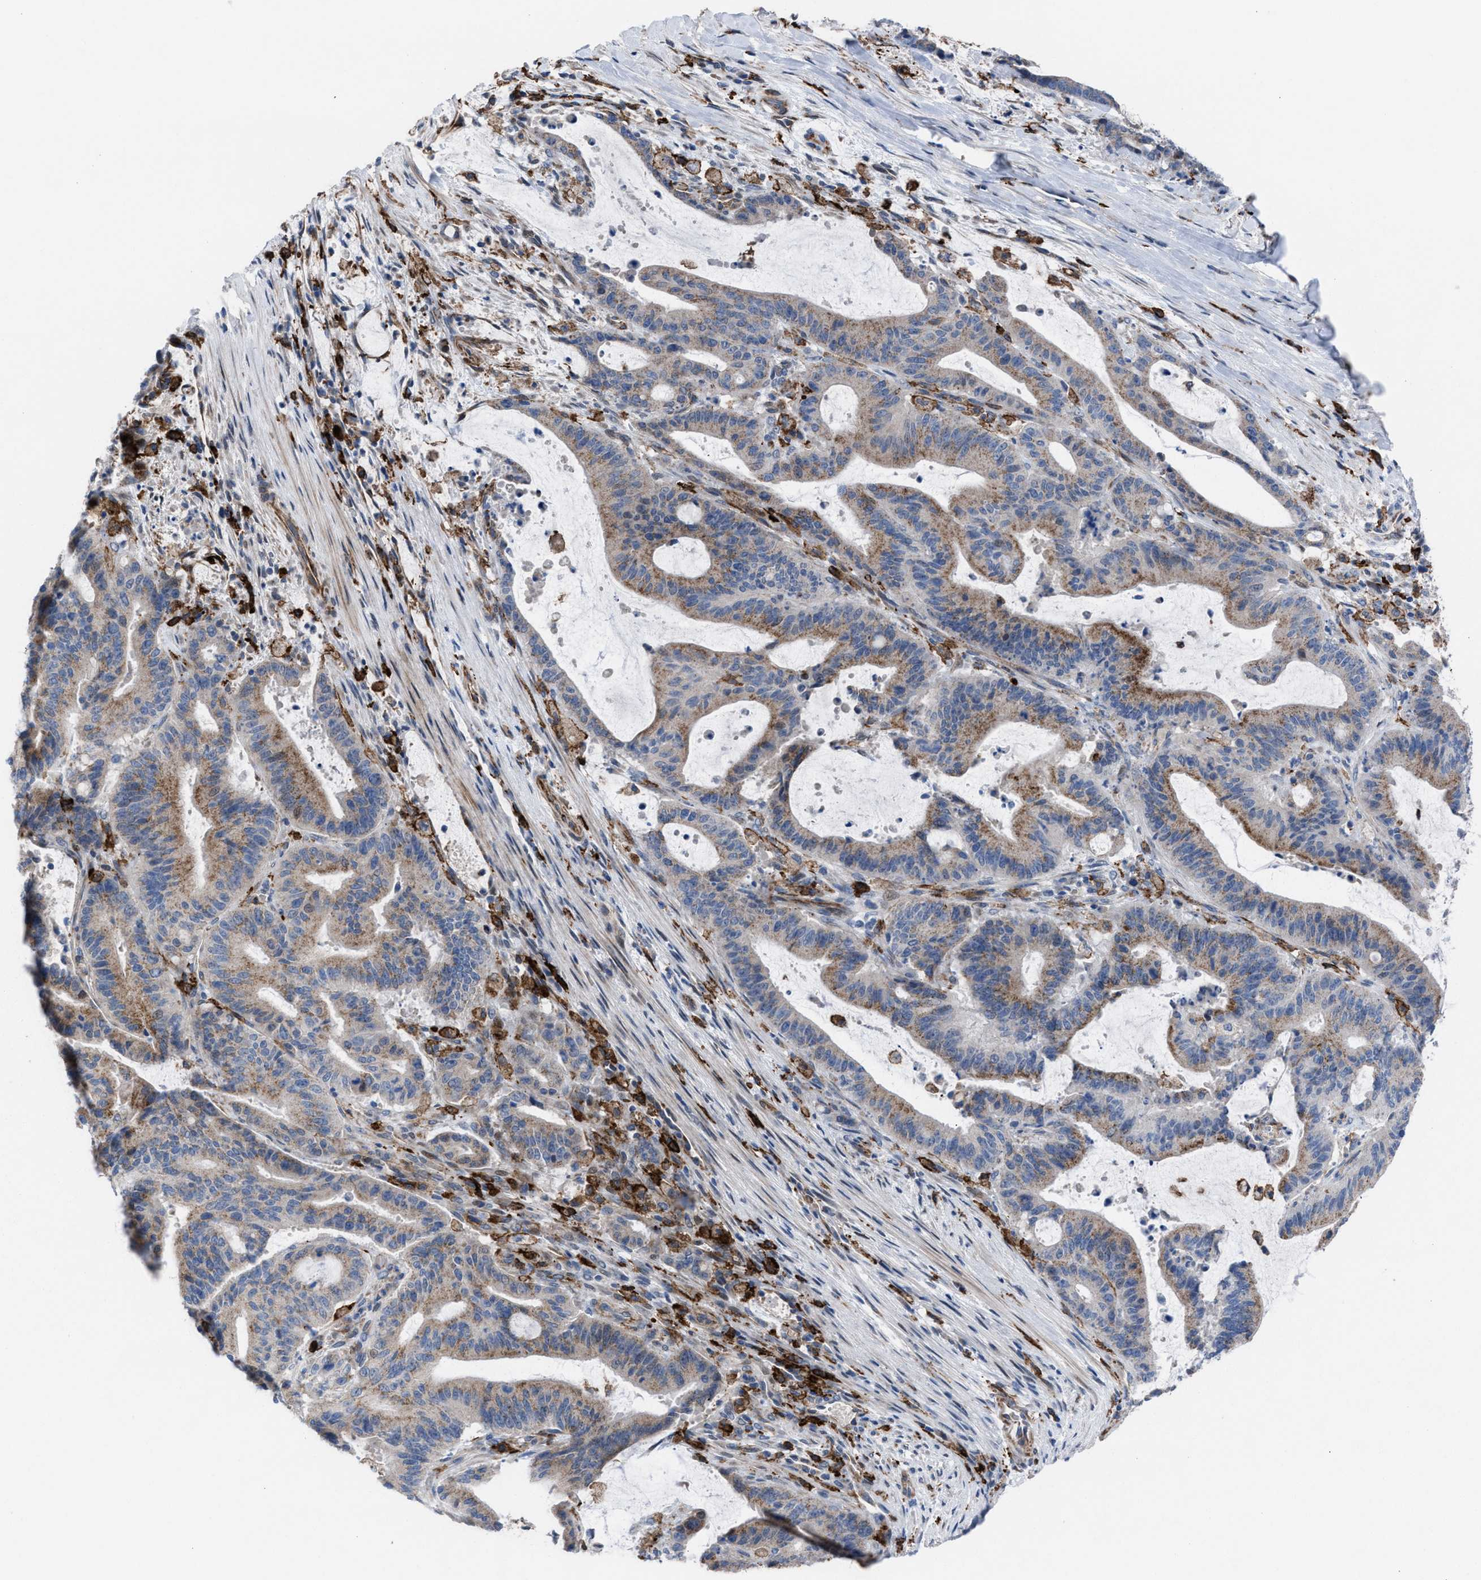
{"staining": {"intensity": "moderate", "quantity": ">75%", "location": "cytoplasmic/membranous"}, "tissue": "liver cancer", "cell_type": "Tumor cells", "image_type": "cancer", "snomed": [{"axis": "morphology", "description": "Normal tissue, NOS"}, {"axis": "morphology", "description": "Cholangiocarcinoma"}, {"axis": "topography", "description": "Liver"}, {"axis": "topography", "description": "Peripheral nerve tissue"}], "caption": "Tumor cells reveal moderate cytoplasmic/membranous positivity in approximately >75% of cells in liver cancer.", "gene": "SLC47A1", "patient": {"sex": "female", "age": 73}}